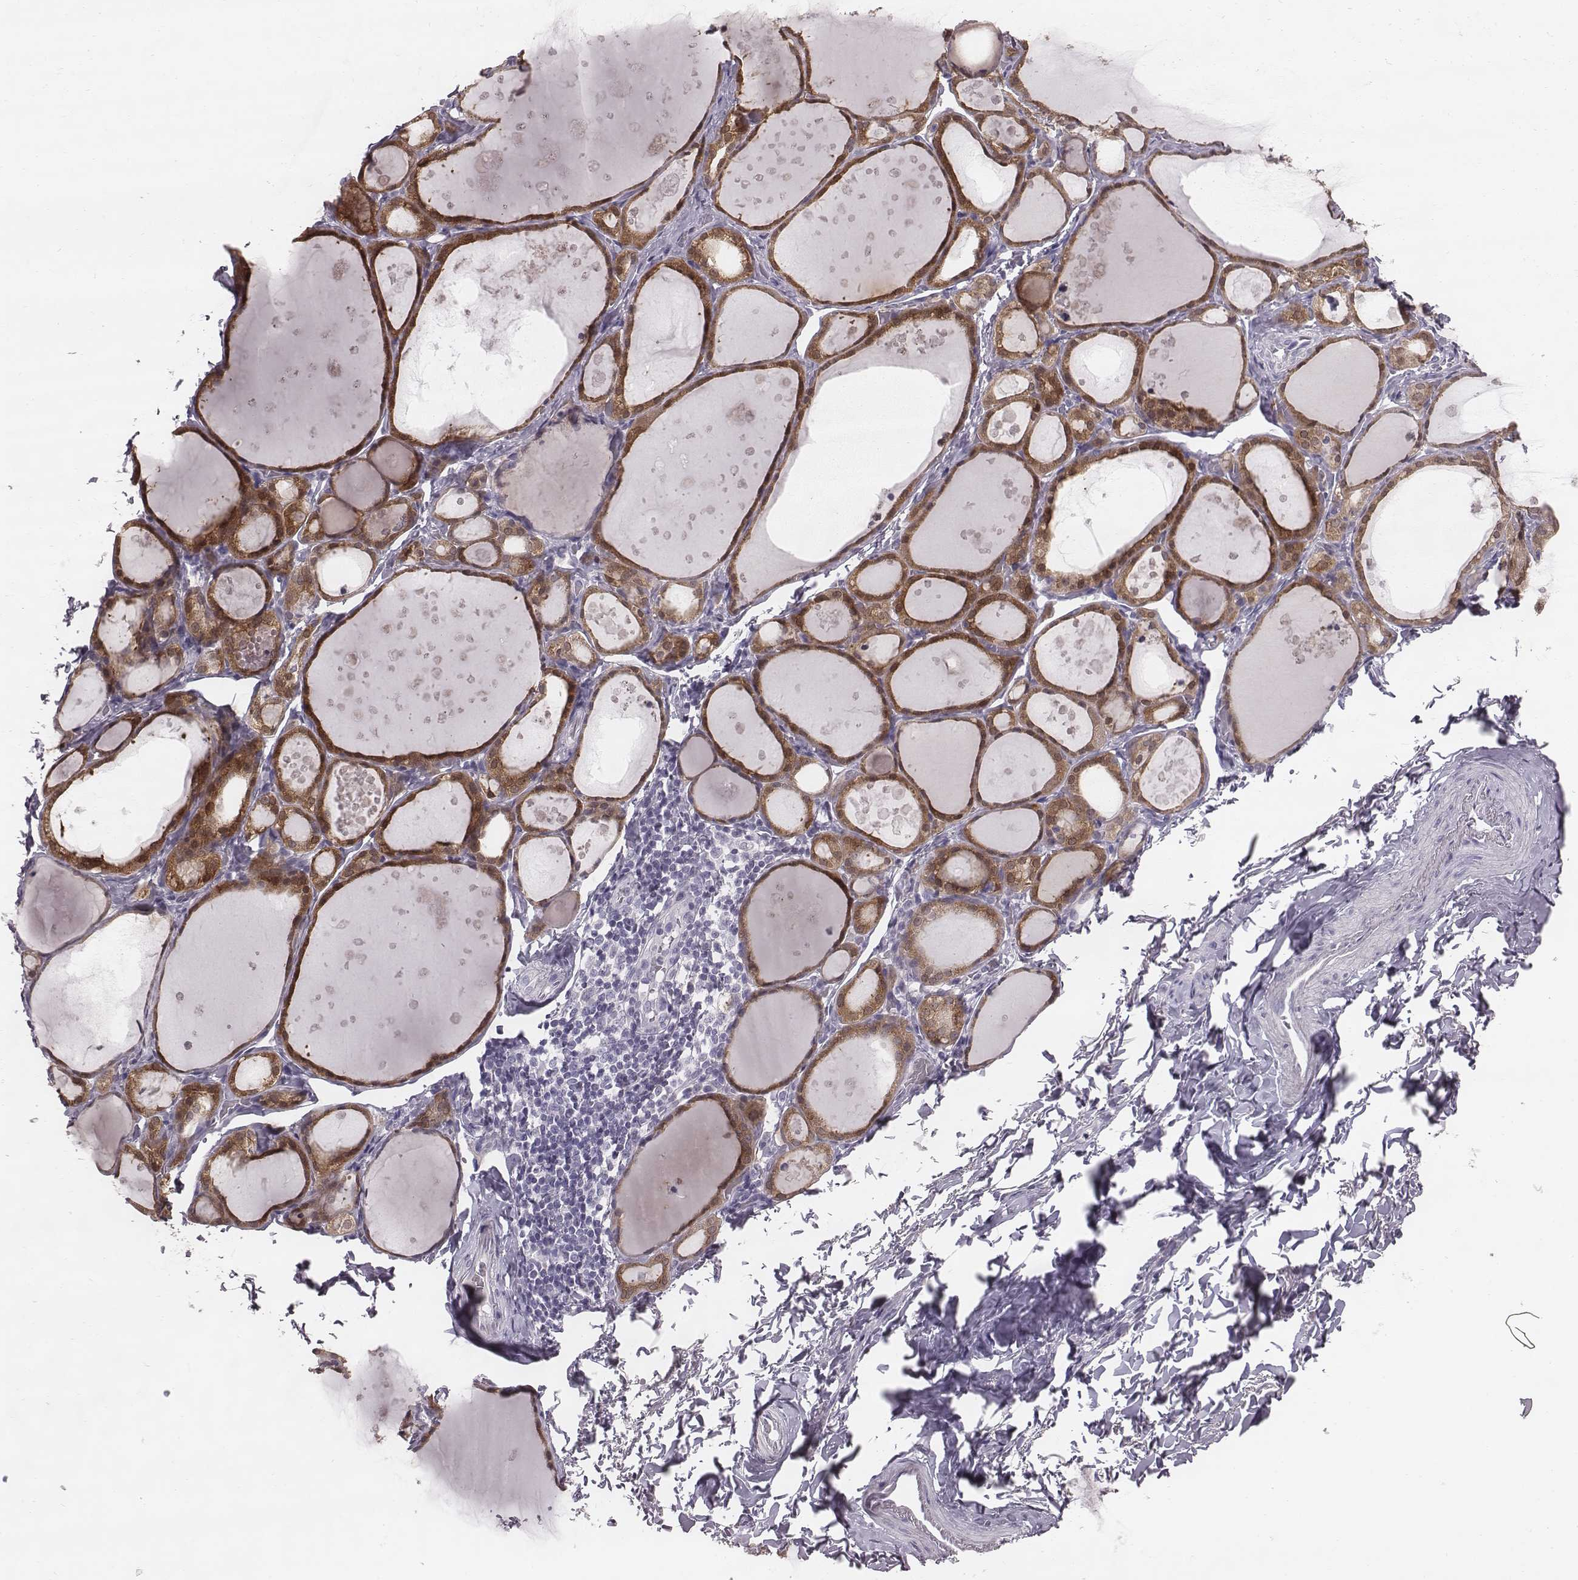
{"staining": {"intensity": "strong", "quantity": ">75%", "location": "cytoplasmic/membranous,nuclear"}, "tissue": "thyroid gland", "cell_type": "Glandular cells", "image_type": "normal", "snomed": [{"axis": "morphology", "description": "Normal tissue, NOS"}, {"axis": "topography", "description": "Thyroid gland"}], "caption": "Immunohistochemistry (DAB (3,3'-diaminobenzidine)) staining of benign thyroid gland reveals strong cytoplasmic/membranous,nuclear protein expression in approximately >75% of glandular cells.", "gene": "ENSG00000284762", "patient": {"sex": "male", "age": 68}}